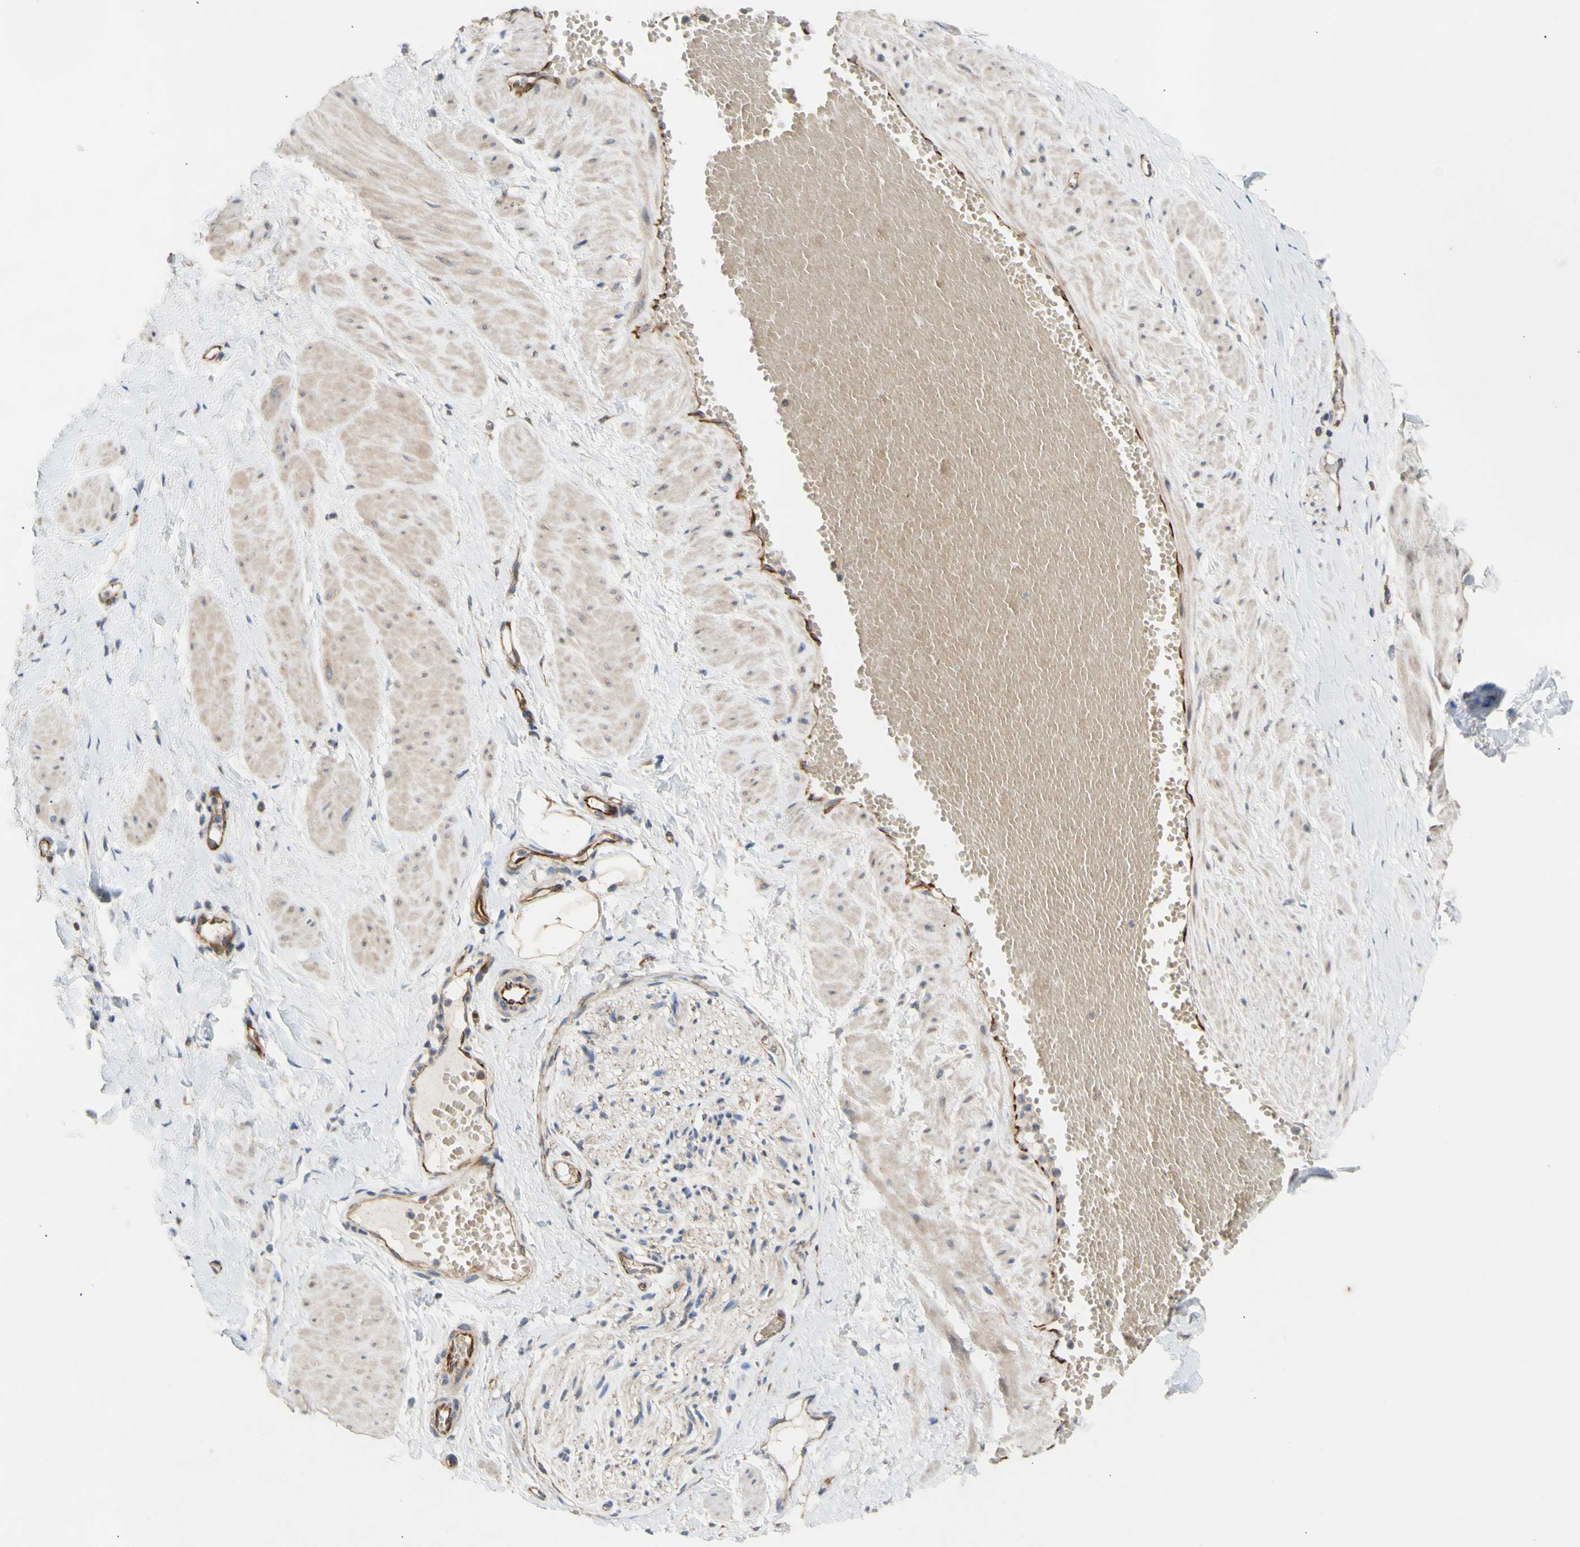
{"staining": {"intensity": "moderate", "quantity": ">75%", "location": "cytoplasmic/membranous"}, "tissue": "adipose tissue", "cell_type": "Adipocytes", "image_type": "normal", "snomed": [{"axis": "morphology", "description": "Normal tissue, NOS"}, {"axis": "topography", "description": "Soft tissue"}, {"axis": "topography", "description": "Vascular tissue"}], "caption": "Immunohistochemistry (IHC) histopathology image of normal human adipose tissue stained for a protein (brown), which reveals medium levels of moderate cytoplasmic/membranous expression in approximately >75% of adipocytes.", "gene": "EIF2S3", "patient": {"sex": "female", "age": 35}}